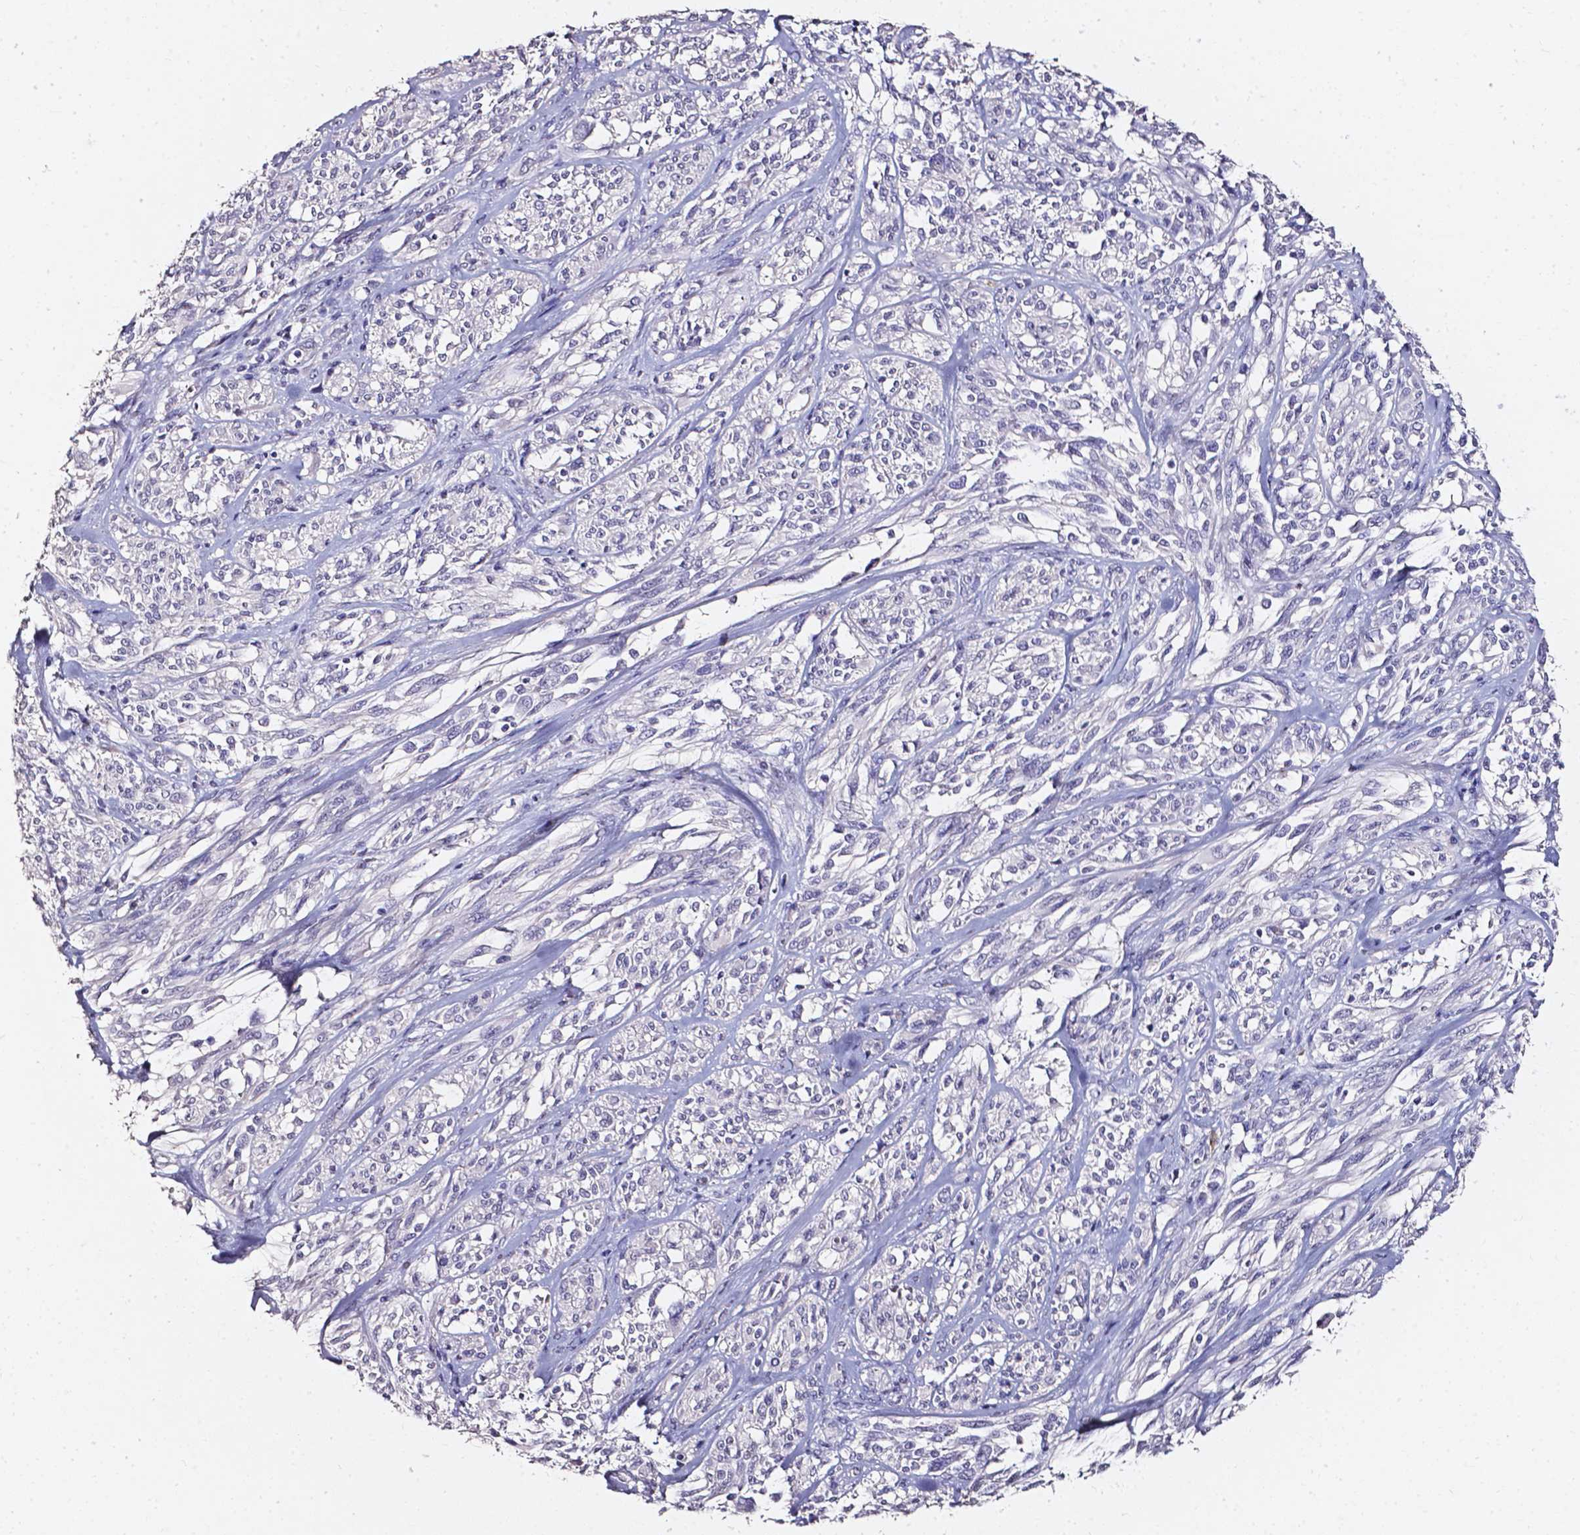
{"staining": {"intensity": "negative", "quantity": "none", "location": "none"}, "tissue": "melanoma", "cell_type": "Tumor cells", "image_type": "cancer", "snomed": [{"axis": "morphology", "description": "Malignant melanoma, NOS"}, {"axis": "topography", "description": "Skin"}], "caption": "A high-resolution histopathology image shows IHC staining of malignant melanoma, which demonstrates no significant positivity in tumor cells.", "gene": "AKR1B10", "patient": {"sex": "female", "age": 91}}